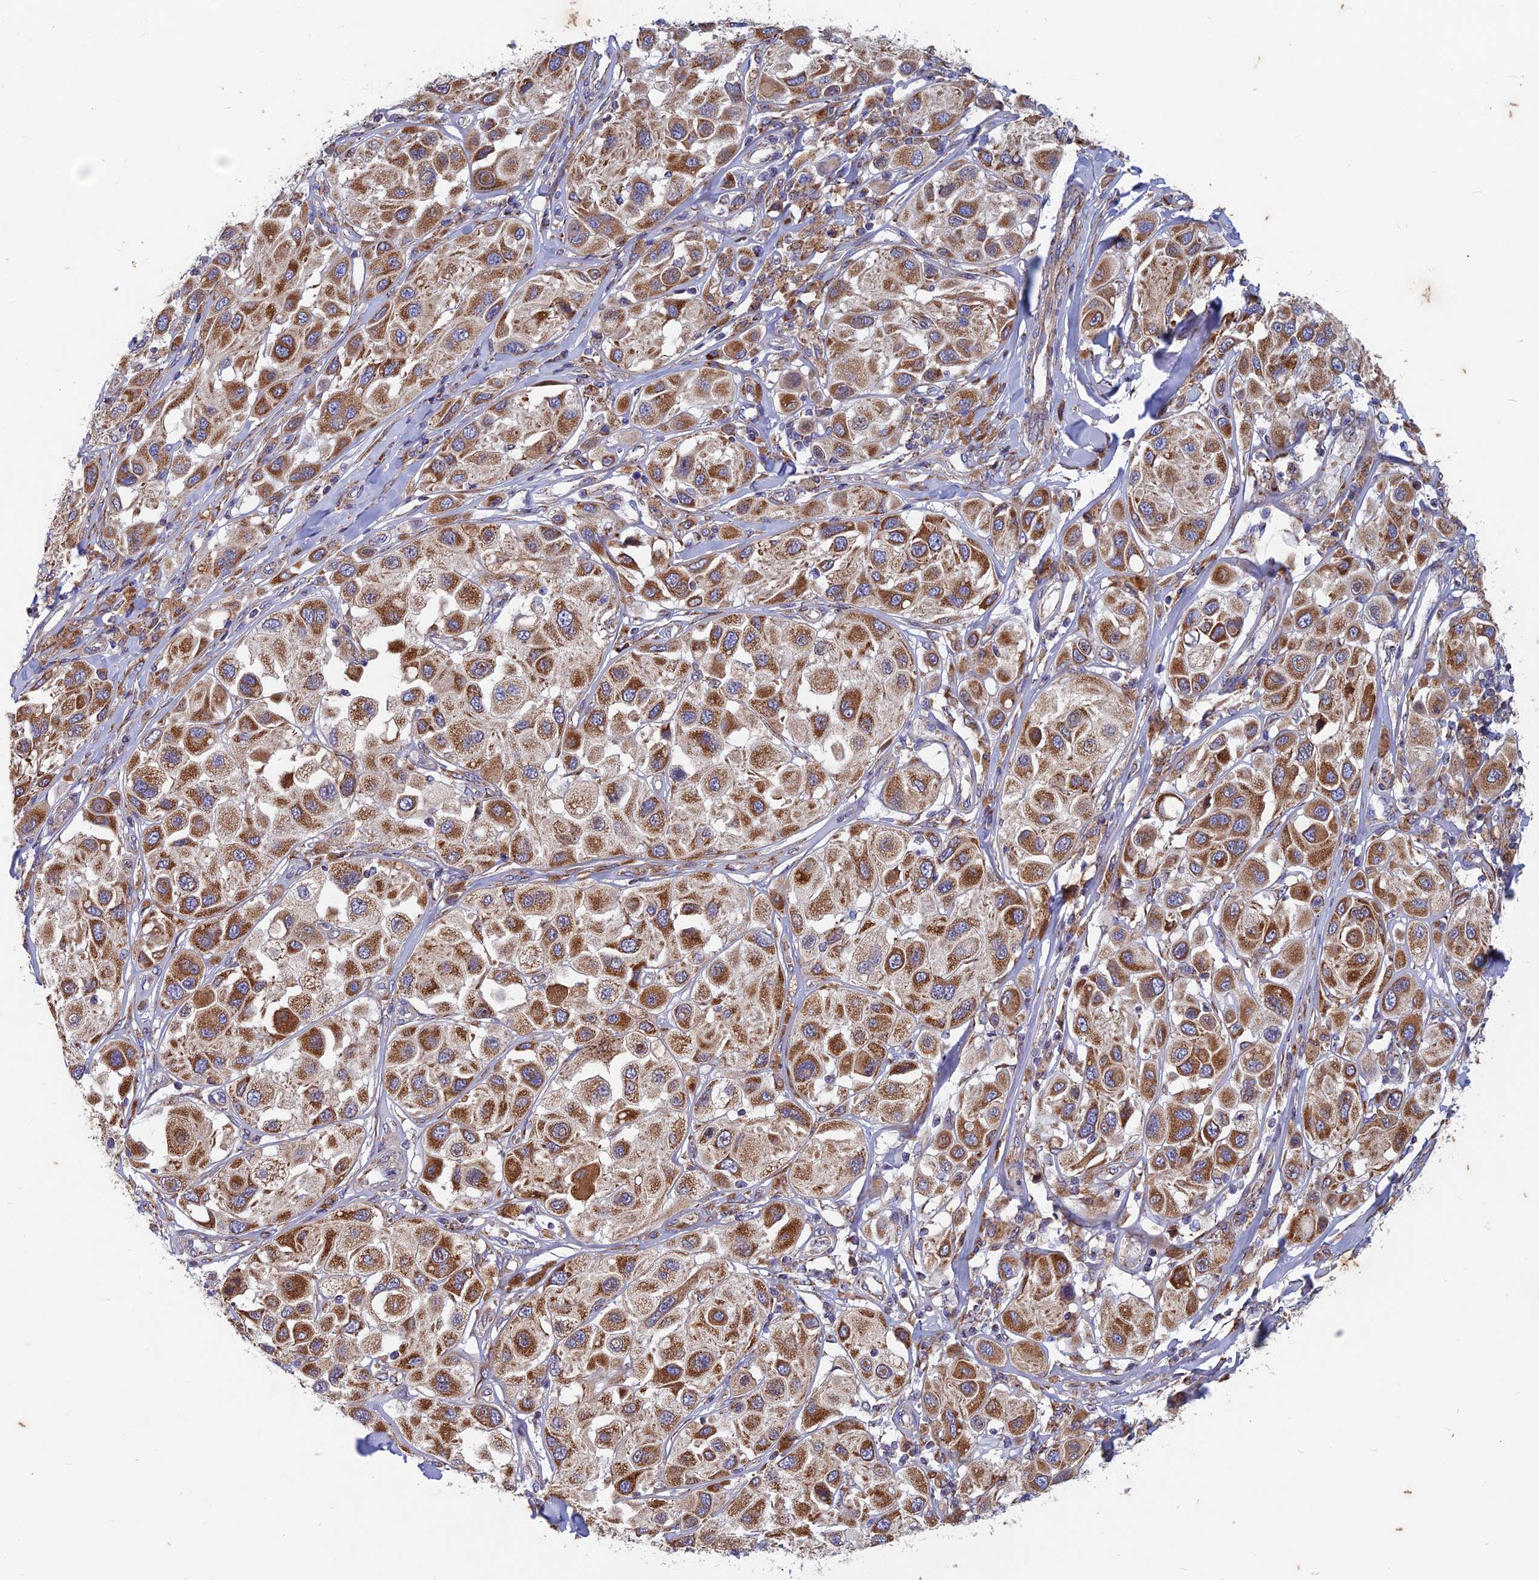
{"staining": {"intensity": "moderate", "quantity": ">75%", "location": "cytoplasmic/membranous"}, "tissue": "melanoma", "cell_type": "Tumor cells", "image_type": "cancer", "snomed": [{"axis": "morphology", "description": "Malignant melanoma, Metastatic site"}, {"axis": "topography", "description": "Skin"}], "caption": "Melanoma was stained to show a protein in brown. There is medium levels of moderate cytoplasmic/membranous positivity in about >75% of tumor cells.", "gene": "AP4S1", "patient": {"sex": "male", "age": 41}}